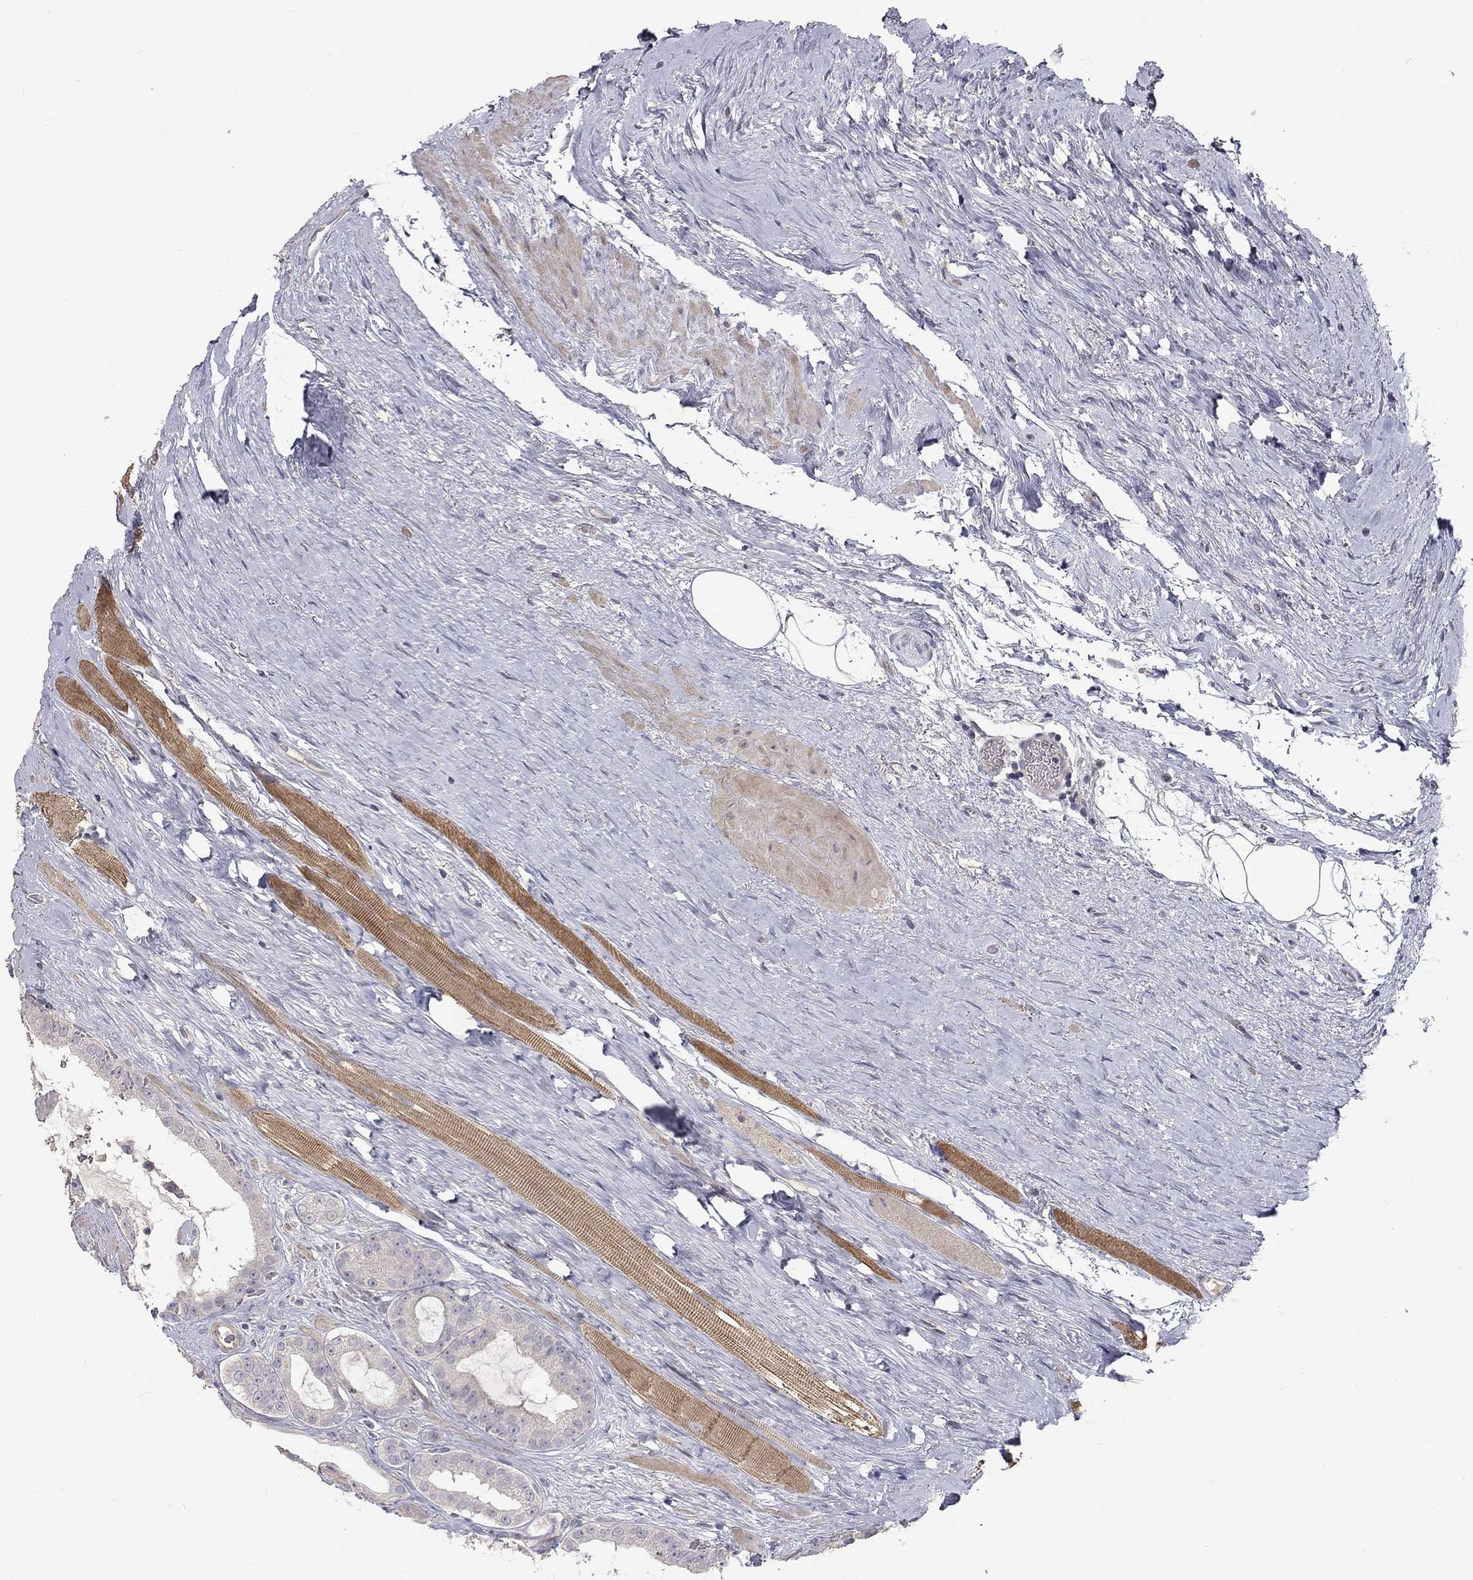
{"staining": {"intensity": "negative", "quantity": "none", "location": "none"}, "tissue": "prostate cancer", "cell_type": "Tumor cells", "image_type": "cancer", "snomed": [{"axis": "morphology", "description": "Adenocarcinoma, NOS"}, {"axis": "topography", "description": "Prostate"}], "caption": "Immunohistochemical staining of prostate cancer (adenocarcinoma) demonstrates no significant positivity in tumor cells.", "gene": "SLC39A14", "patient": {"sex": "male", "age": 67}}